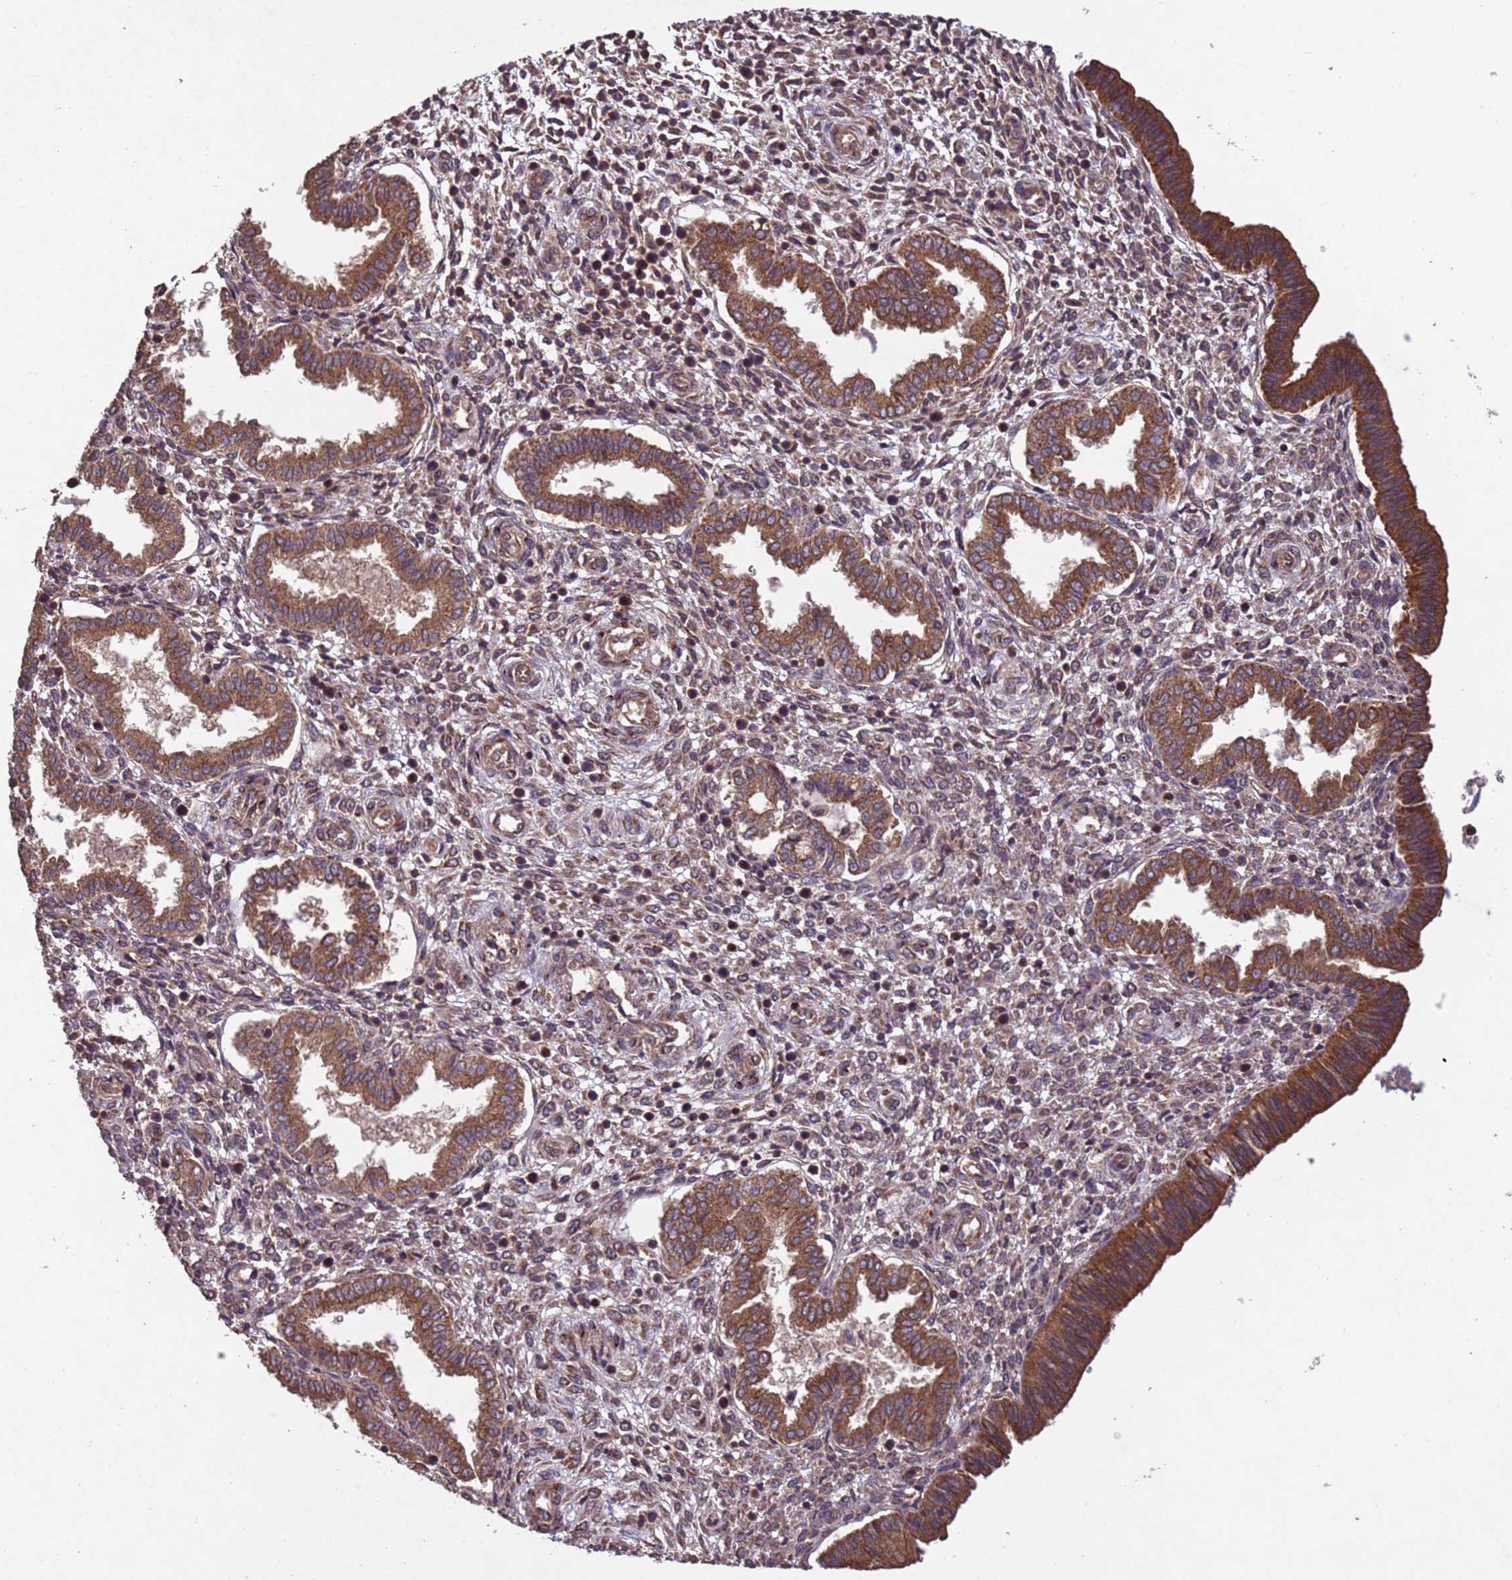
{"staining": {"intensity": "moderate", "quantity": "<25%", "location": "cytoplasmic/membranous"}, "tissue": "endometrium", "cell_type": "Cells in endometrial stroma", "image_type": "normal", "snomed": [{"axis": "morphology", "description": "Normal tissue, NOS"}, {"axis": "topography", "description": "Endometrium"}], "caption": "IHC image of unremarkable endometrium: human endometrium stained using immunohistochemistry displays low levels of moderate protein expression localized specifically in the cytoplasmic/membranous of cells in endometrial stroma, appearing as a cytoplasmic/membranous brown color.", "gene": "FASTKD1", "patient": {"sex": "female", "age": 24}}